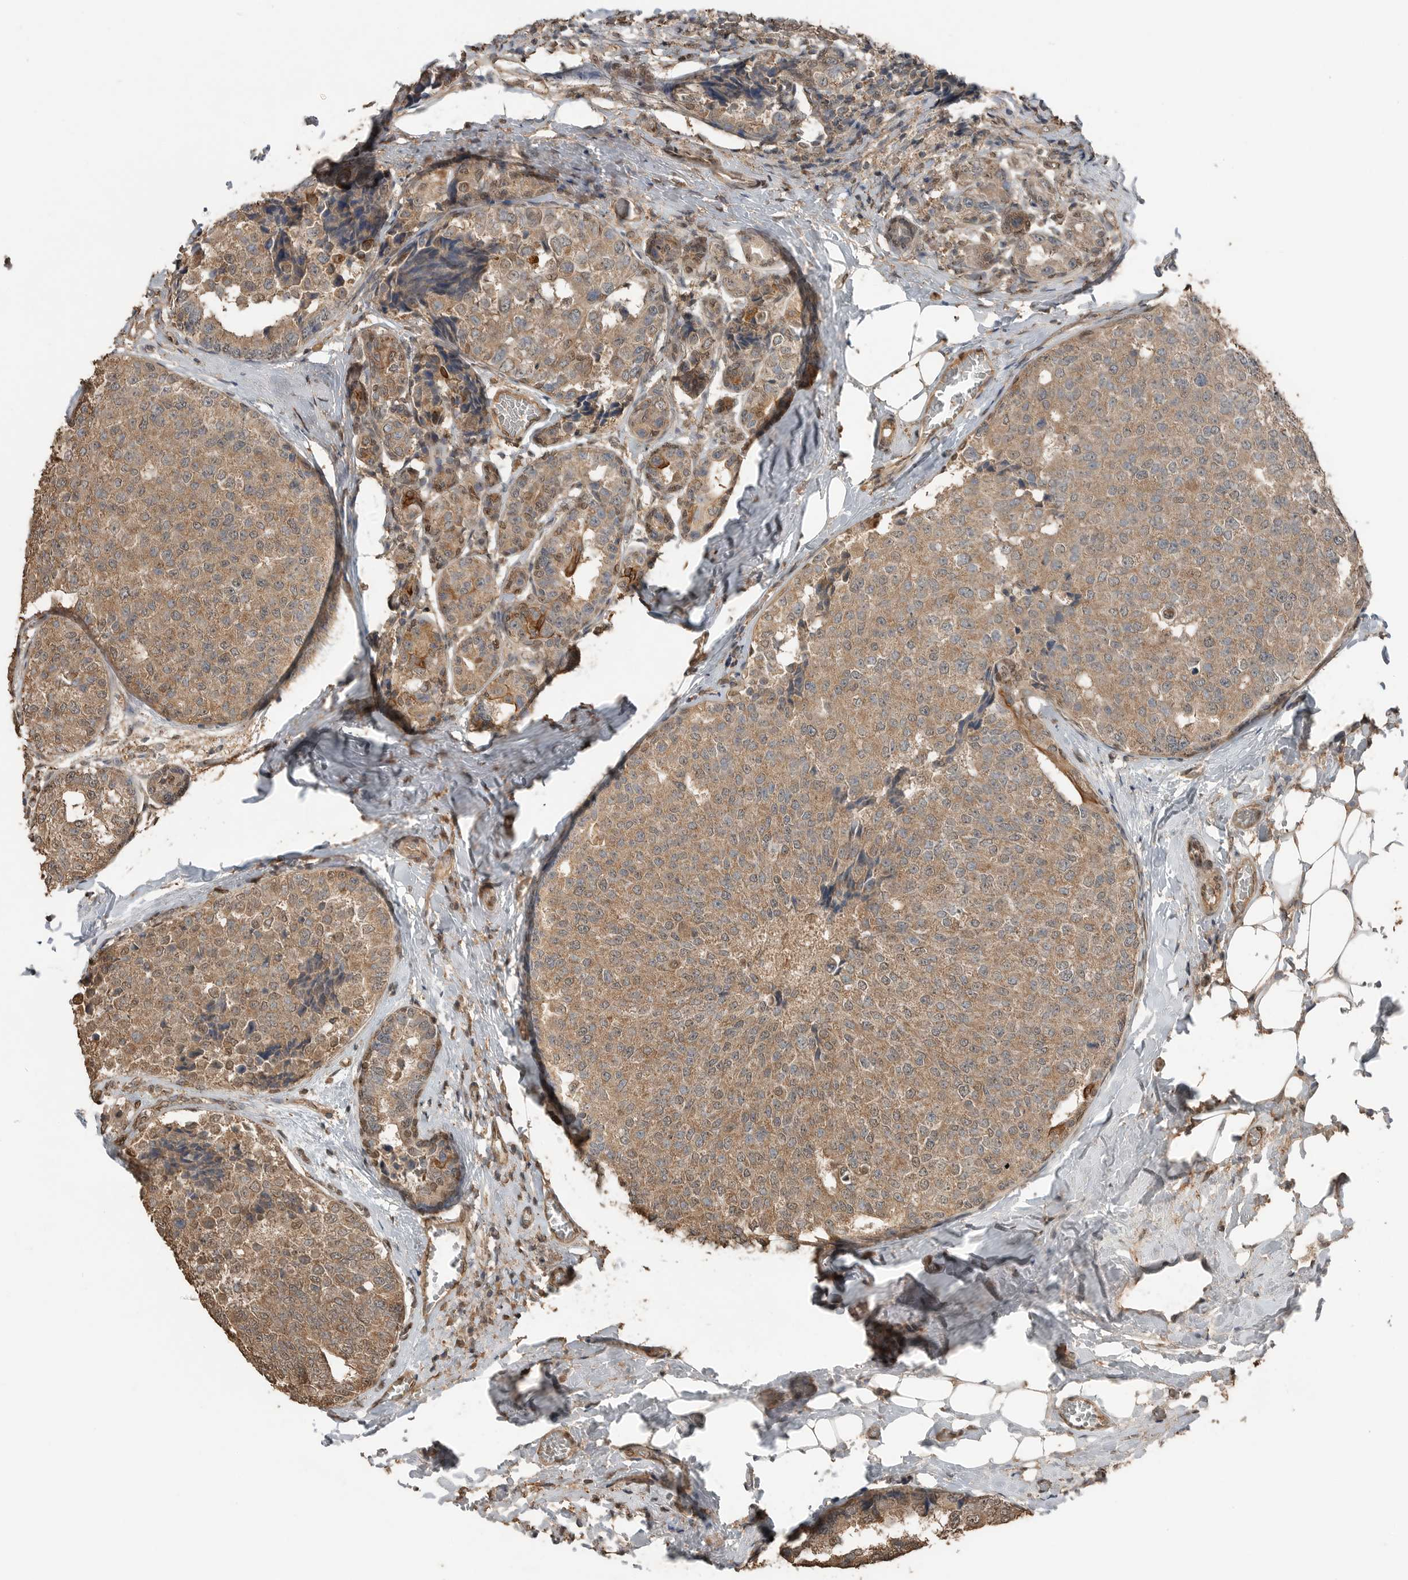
{"staining": {"intensity": "moderate", "quantity": ">75%", "location": "cytoplasmic/membranous"}, "tissue": "breast cancer", "cell_type": "Tumor cells", "image_type": "cancer", "snomed": [{"axis": "morphology", "description": "Normal tissue, NOS"}, {"axis": "morphology", "description": "Duct carcinoma"}, {"axis": "topography", "description": "Breast"}], "caption": "Immunohistochemical staining of breast cancer (invasive ductal carcinoma) exhibits medium levels of moderate cytoplasmic/membranous protein positivity in about >75% of tumor cells. (Stains: DAB (3,3'-diaminobenzidine) in brown, nuclei in blue, Microscopy: brightfield microscopy at high magnification).", "gene": "BLZF1", "patient": {"sex": "female", "age": 43}}